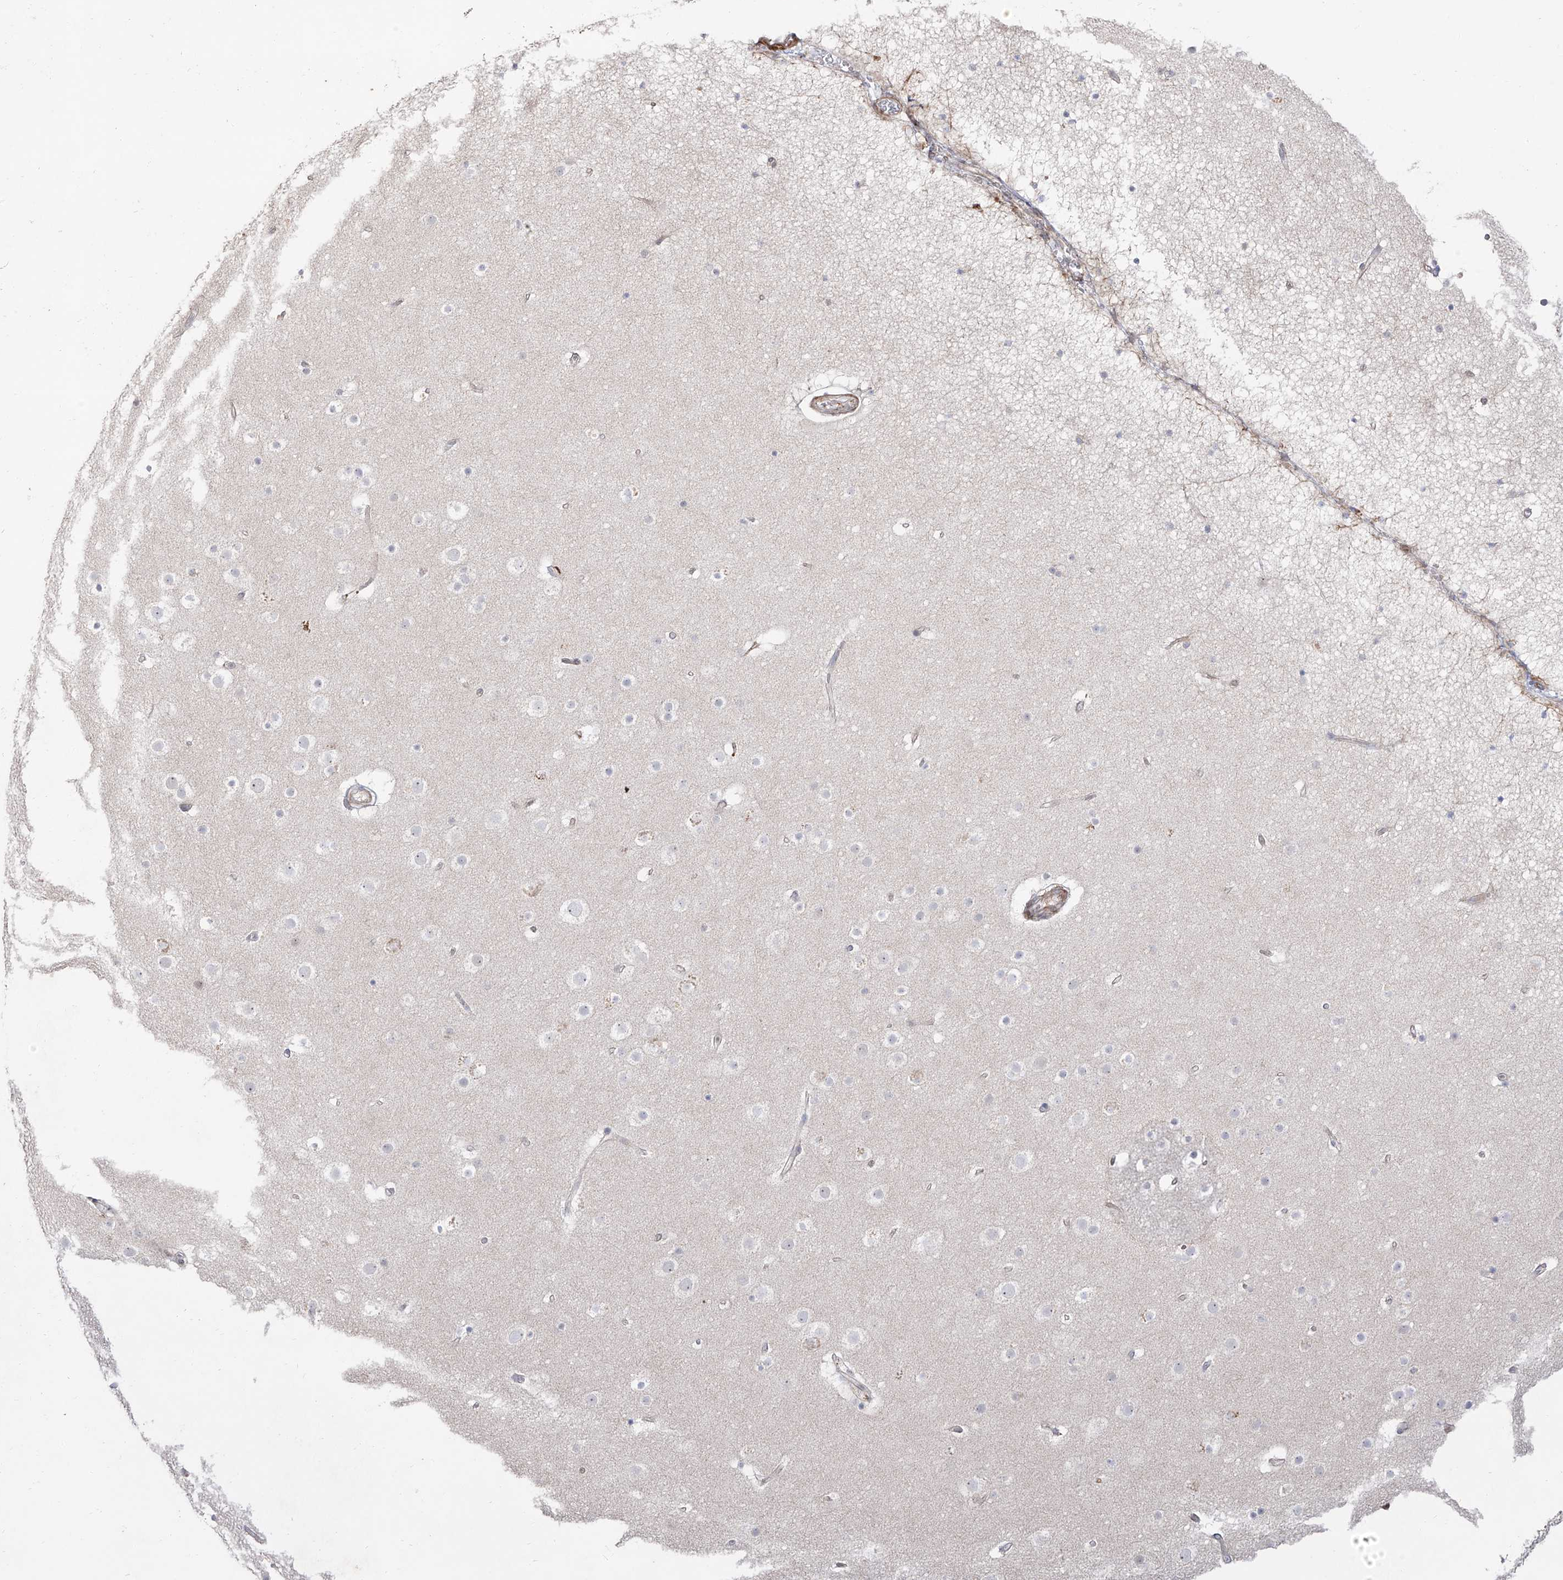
{"staining": {"intensity": "moderate", "quantity": ">75%", "location": "cytoplasmic/membranous"}, "tissue": "cerebral cortex", "cell_type": "Endothelial cells", "image_type": "normal", "snomed": [{"axis": "morphology", "description": "Normal tissue, NOS"}, {"axis": "topography", "description": "Cerebral cortex"}], "caption": "Immunohistochemistry (IHC) (DAB (3,3'-diaminobenzidine)) staining of unremarkable human cerebral cortex reveals moderate cytoplasmic/membranous protein positivity in approximately >75% of endothelial cells.", "gene": "ZNF180", "patient": {"sex": "male", "age": 57}}